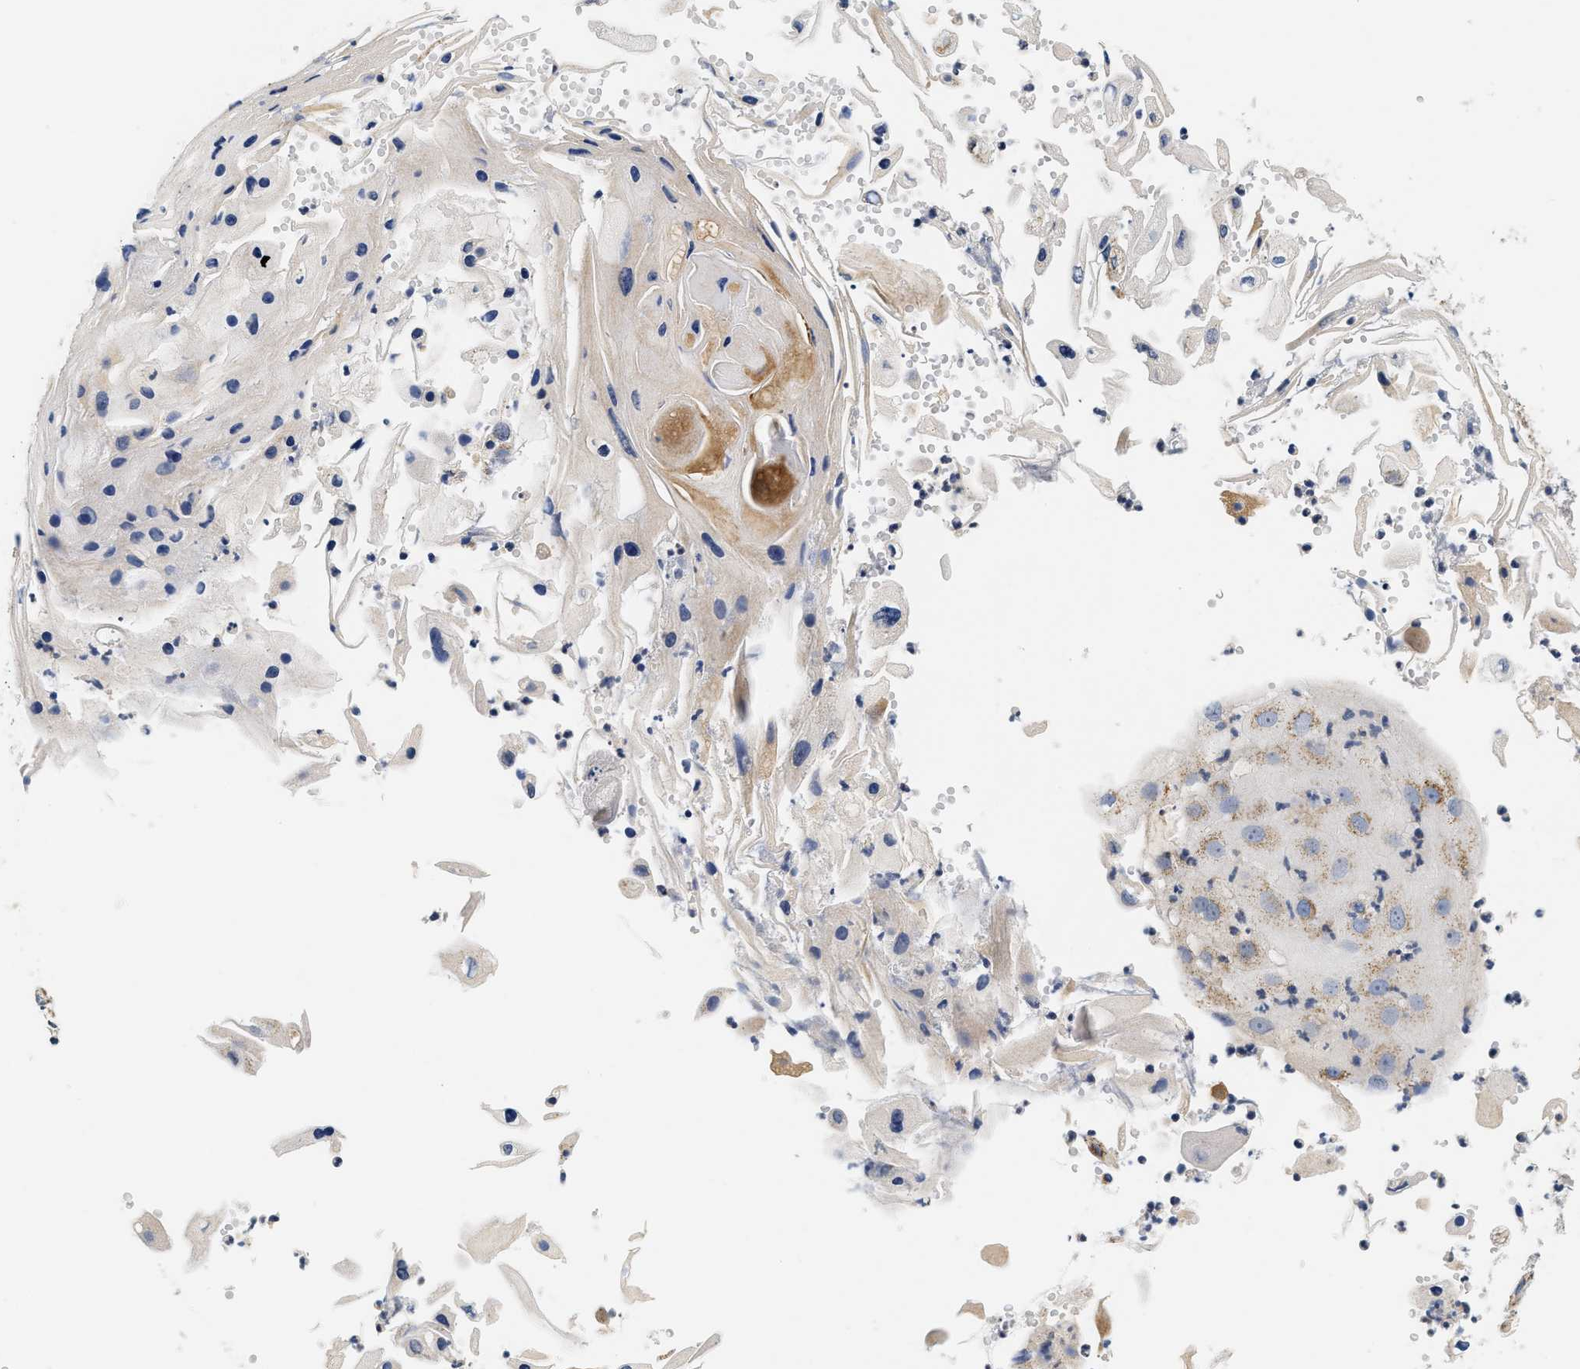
{"staining": {"intensity": "moderate", "quantity": "<25%", "location": "cytoplasmic/membranous"}, "tissue": "skin cancer", "cell_type": "Tumor cells", "image_type": "cancer", "snomed": [{"axis": "morphology", "description": "Squamous cell carcinoma, NOS"}, {"axis": "topography", "description": "Skin"}], "caption": "A brown stain labels moderate cytoplasmic/membranous expression of a protein in squamous cell carcinoma (skin) tumor cells.", "gene": "PDP1", "patient": {"sex": "female", "age": 44}}